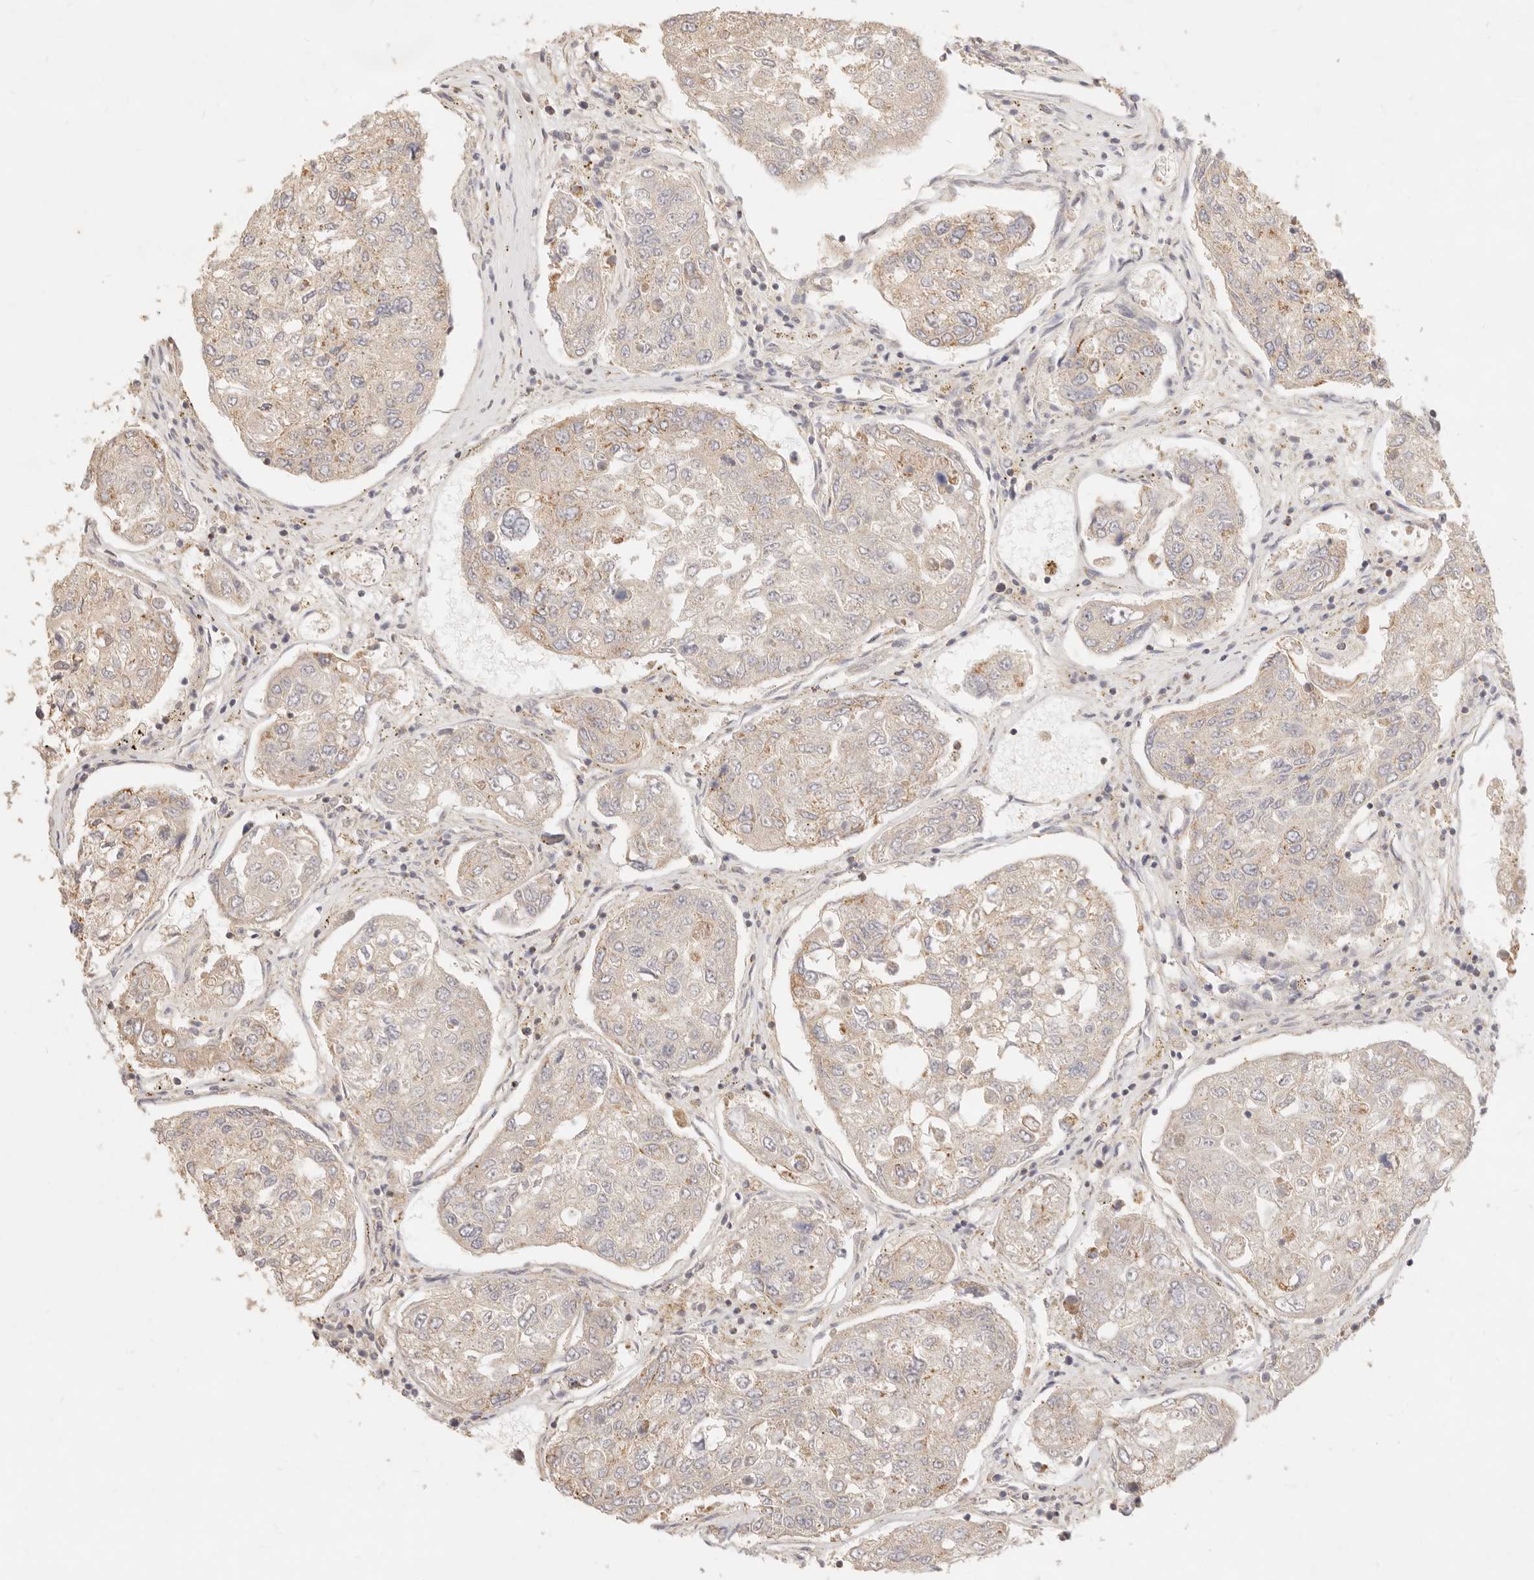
{"staining": {"intensity": "moderate", "quantity": "<25%", "location": "cytoplasmic/membranous"}, "tissue": "urothelial cancer", "cell_type": "Tumor cells", "image_type": "cancer", "snomed": [{"axis": "morphology", "description": "Urothelial carcinoma, High grade"}, {"axis": "topography", "description": "Lymph node"}, {"axis": "topography", "description": "Urinary bladder"}], "caption": "Immunohistochemistry (IHC) staining of urothelial cancer, which exhibits low levels of moderate cytoplasmic/membranous expression in approximately <25% of tumor cells indicating moderate cytoplasmic/membranous protein expression. The staining was performed using DAB (3,3'-diaminobenzidine) (brown) for protein detection and nuclei were counterstained in hematoxylin (blue).", "gene": "RUBCNL", "patient": {"sex": "male", "age": 51}}